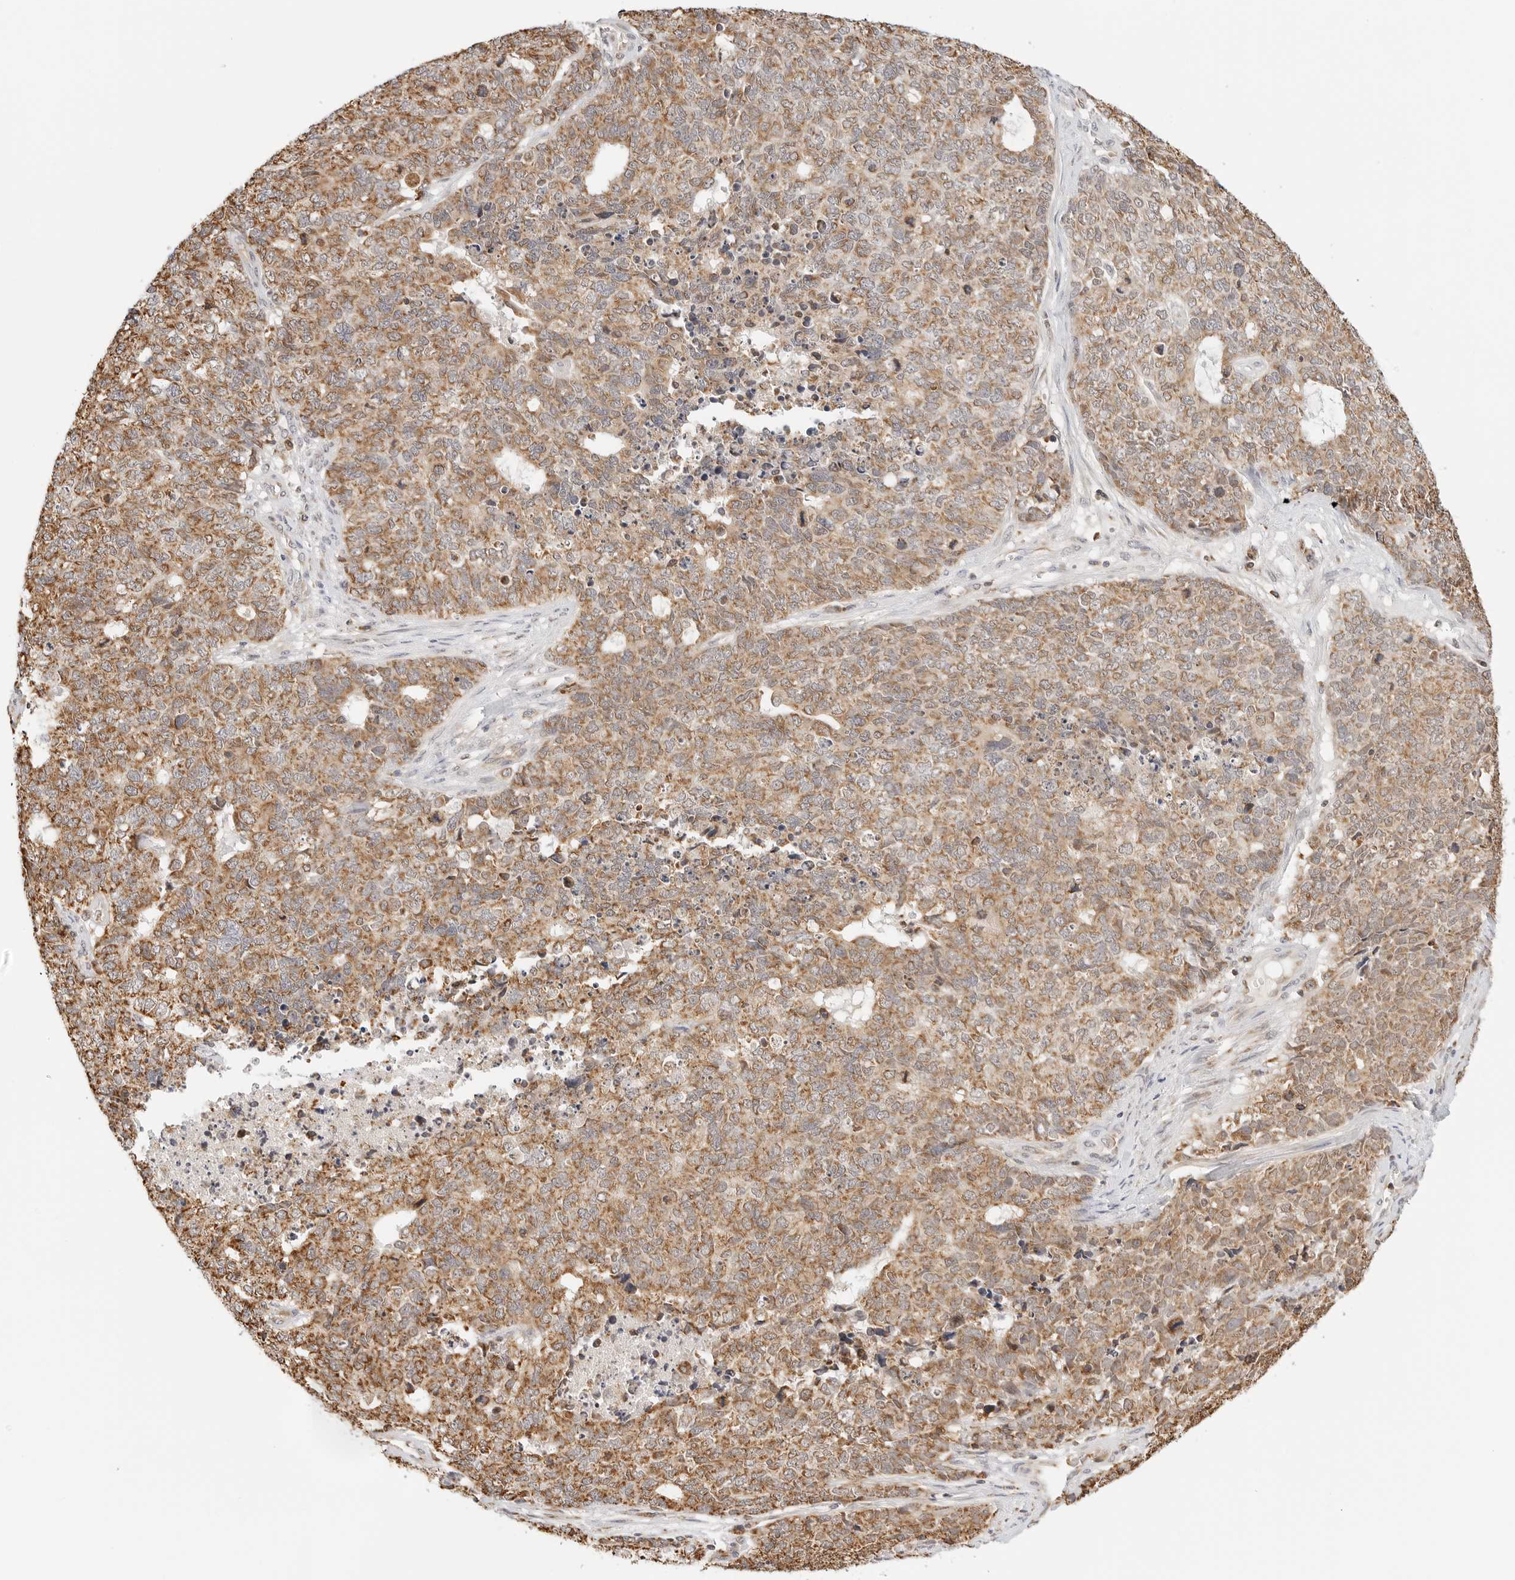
{"staining": {"intensity": "moderate", "quantity": ">75%", "location": "cytoplasmic/membranous"}, "tissue": "cervical cancer", "cell_type": "Tumor cells", "image_type": "cancer", "snomed": [{"axis": "morphology", "description": "Squamous cell carcinoma, NOS"}, {"axis": "topography", "description": "Cervix"}], "caption": "About >75% of tumor cells in cervical cancer (squamous cell carcinoma) reveal moderate cytoplasmic/membranous protein expression as visualized by brown immunohistochemical staining.", "gene": "ATL1", "patient": {"sex": "female", "age": 63}}